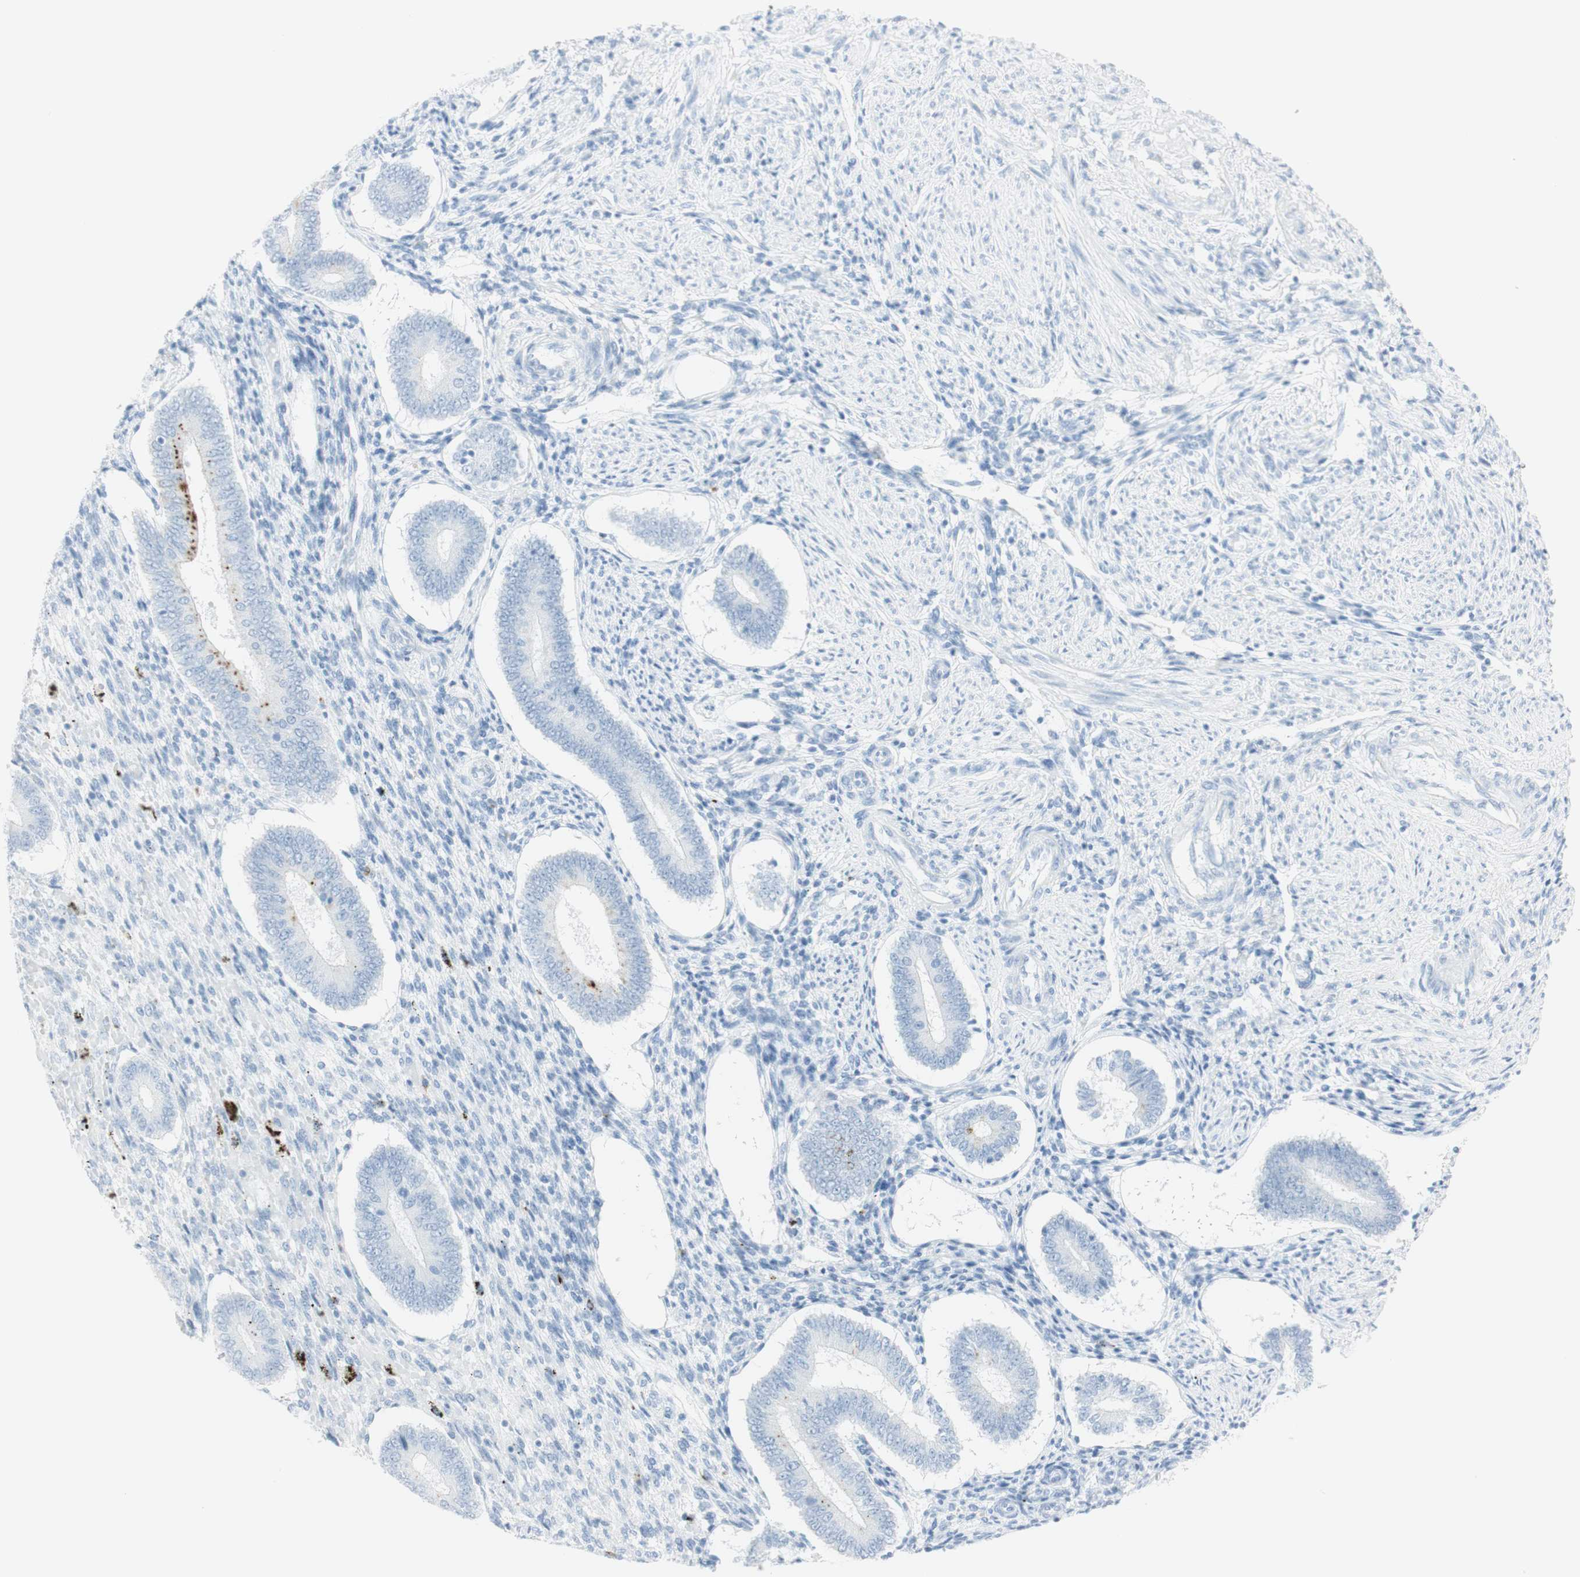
{"staining": {"intensity": "negative", "quantity": "none", "location": "none"}, "tissue": "endometrium", "cell_type": "Cells in endometrial stroma", "image_type": "normal", "snomed": [{"axis": "morphology", "description": "Normal tissue, NOS"}, {"axis": "topography", "description": "Endometrium"}], "caption": "DAB immunohistochemical staining of benign endometrium reveals no significant positivity in cells in endometrial stroma. (DAB IHC visualized using brightfield microscopy, high magnification).", "gene": "NAPSA", "patient": {"sex": "female", "age": 42}}